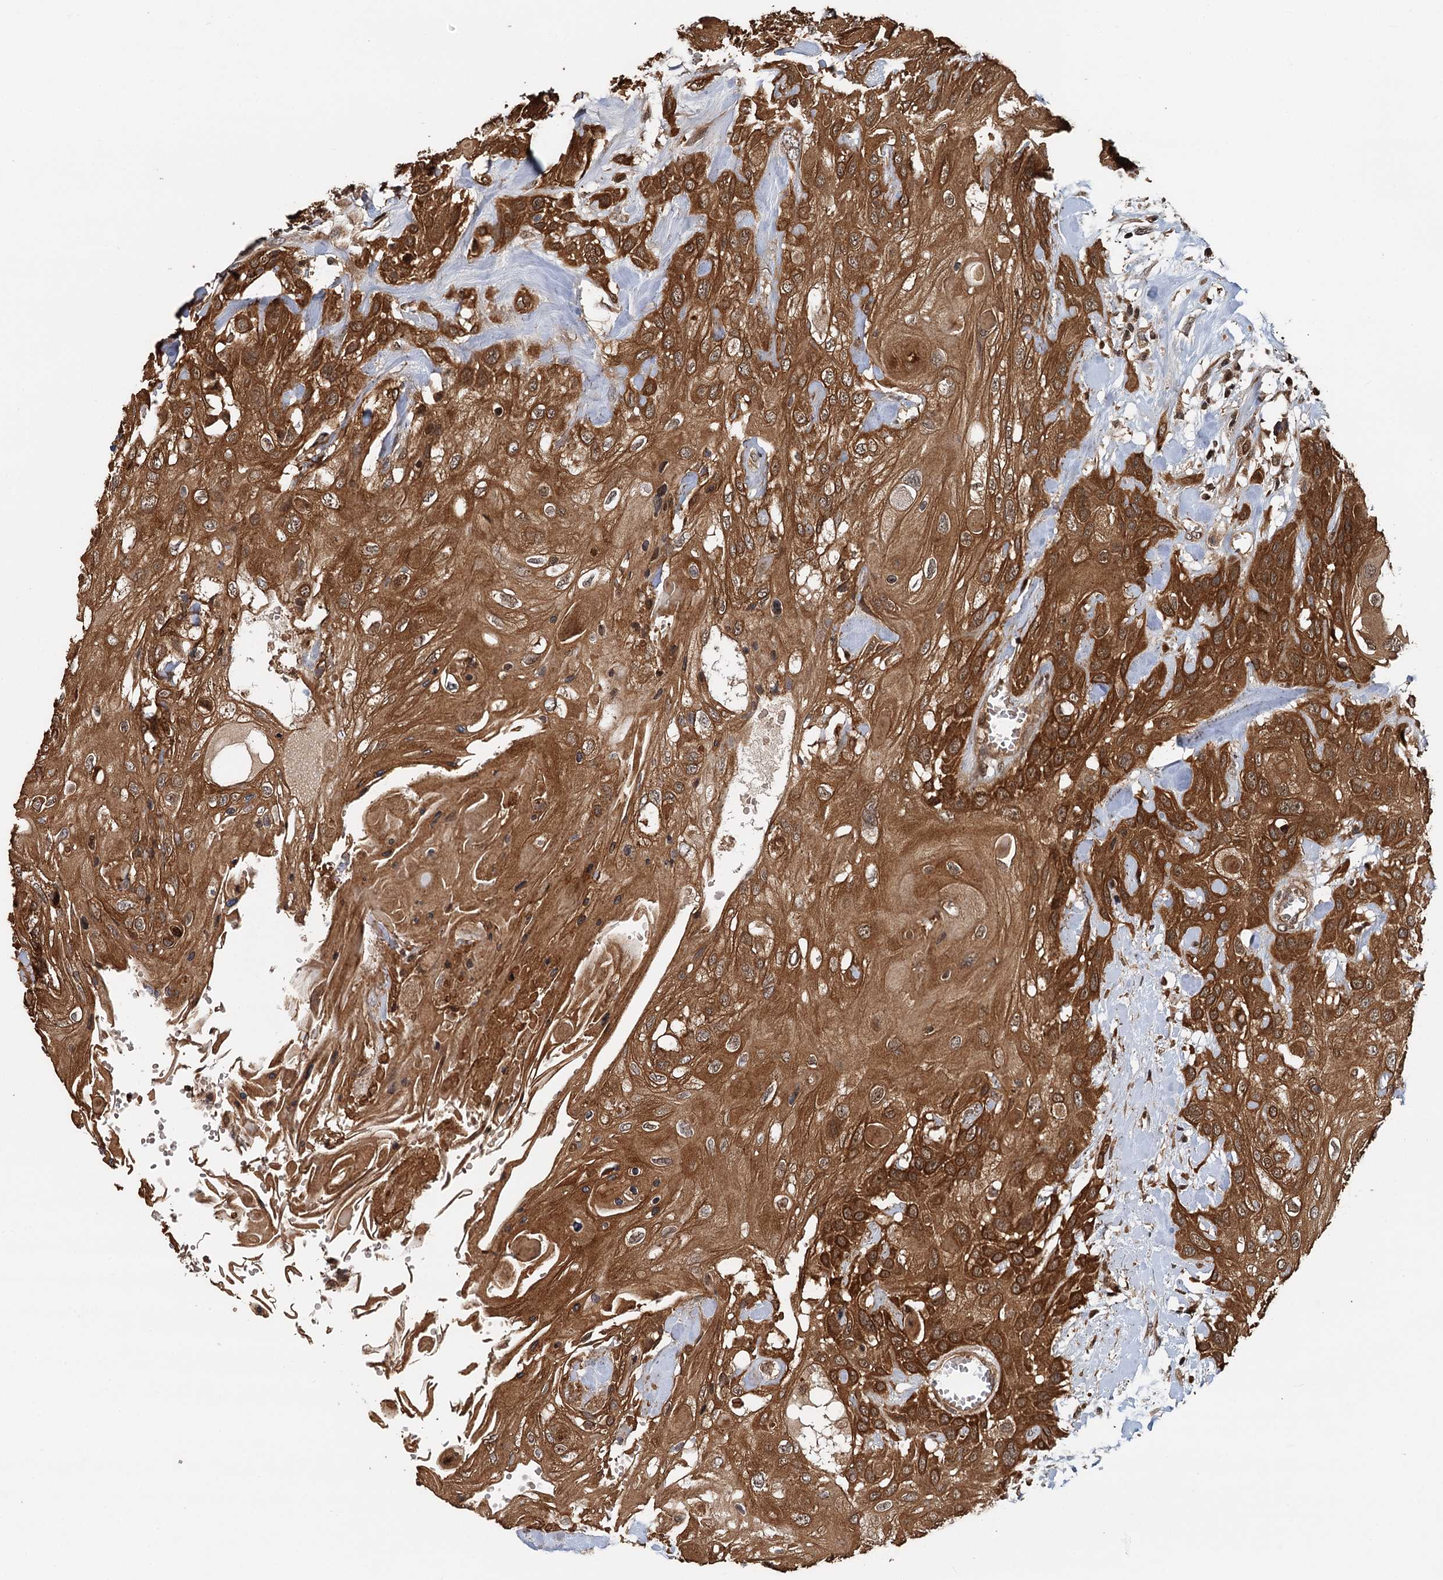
{"staining": {"intensity": "strong", "quantity": ">75%", "location": "cytoplasmic/membranous,nuclear"}, "tissue": "head and neck cancer", "cell_type": "Tumor cells", "image_type": "cancer", "snomed": [{"axis": "morphology", "description": "Squamous cell carcinoma, NOS"}, {"axis": "topography", "description": "Head-Neck"}], "caption": "IHC of human head and neck cancer (squamous cell carcinoma) shows high levels of strong cytoplasmic/membranous and nuclear staining in approximately >75% of tumor cells. The staining was performed using DAB to visualize the protein expression in brown, while the nuclei were stained in blue with hematoxylin (Magnification: 20x).", "gene": "STUB1", "patient": {"sex": "female", "age": 43}}